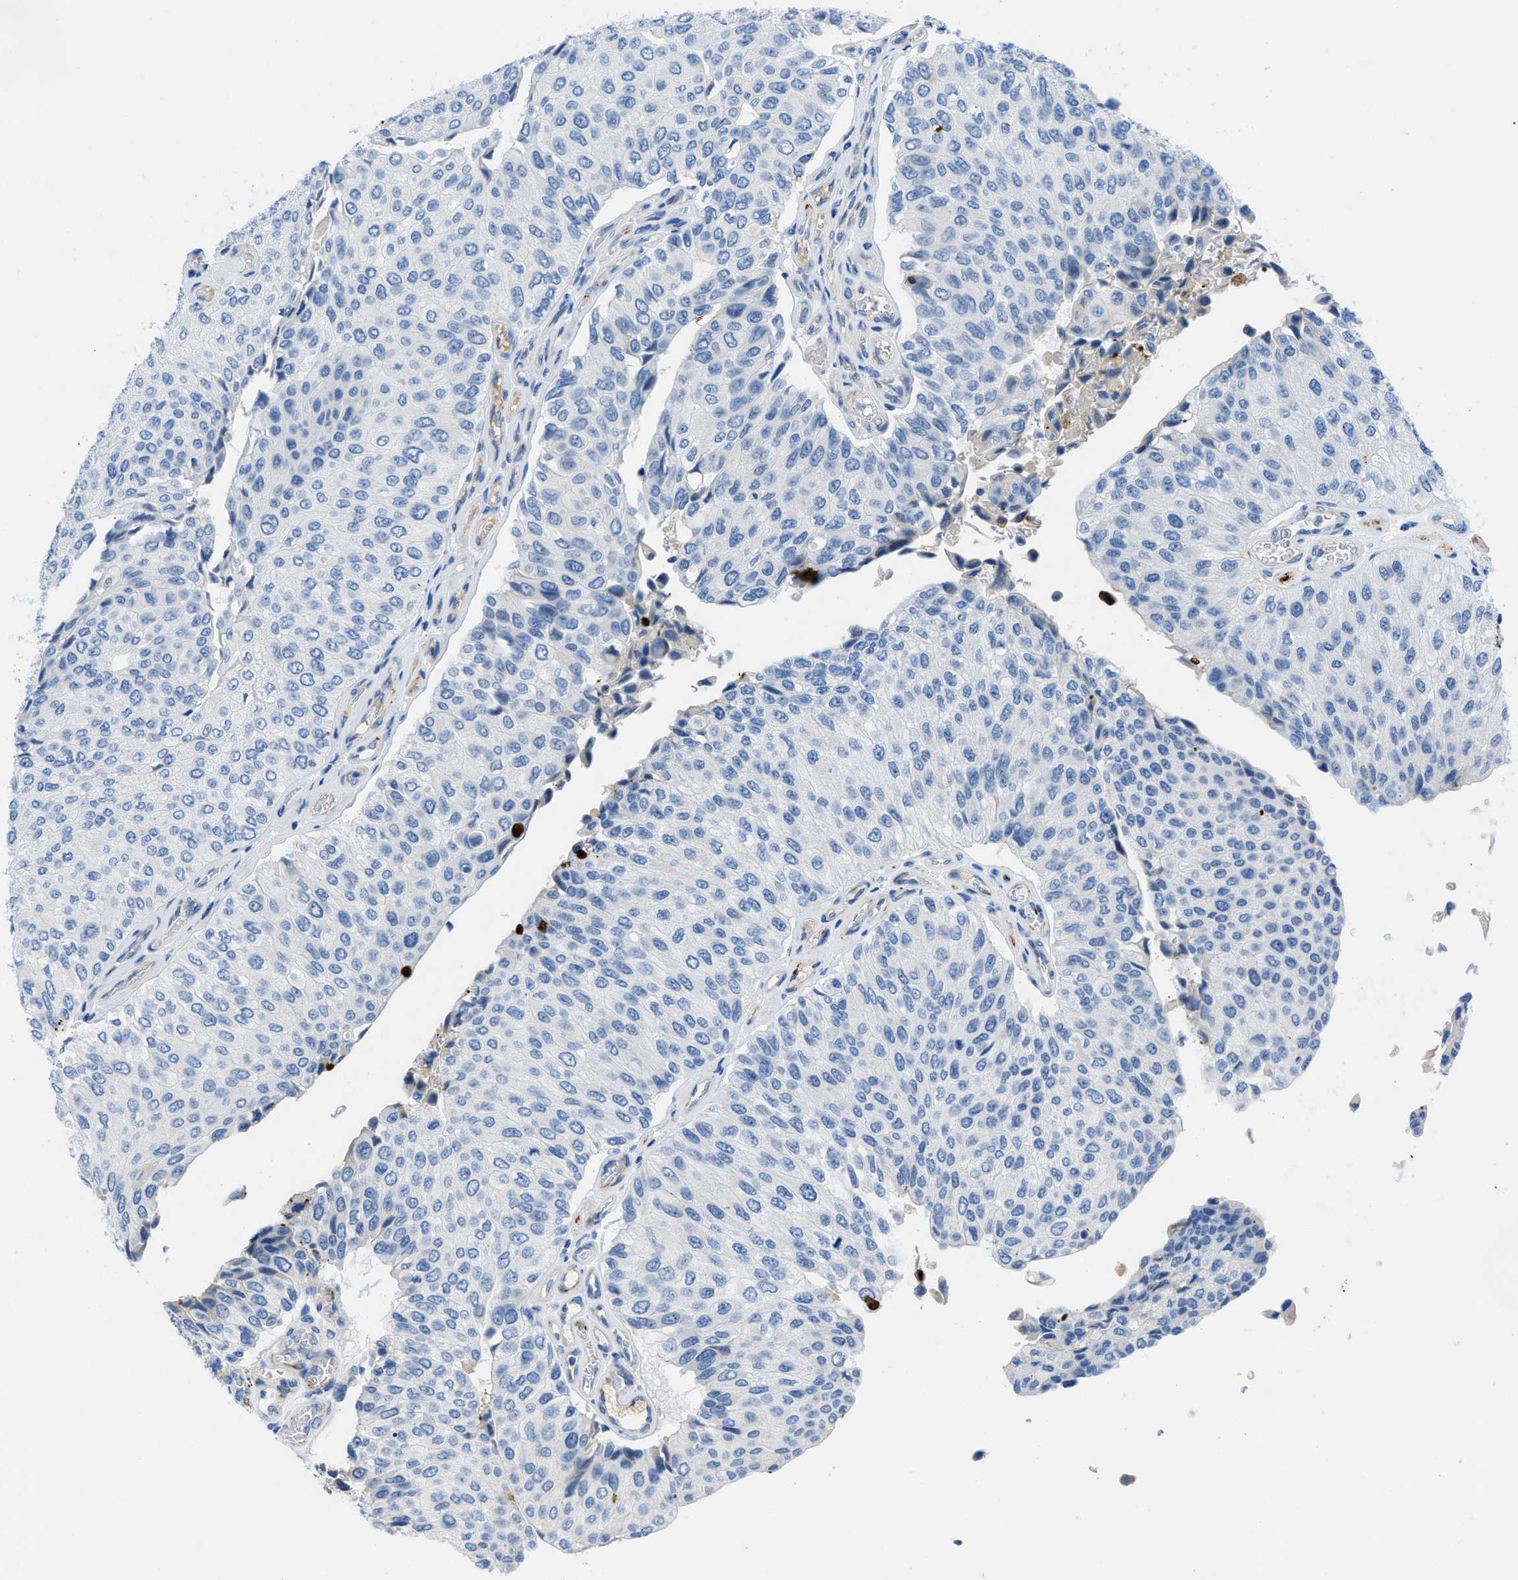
{"staining": {"intensity": "negative", "quantity": "none", "location": "none"}, "tissue": "urothelial cancer", "cell_type": "Tumor cells", "image_type": "cancer", "snomed": [{"axis": "morphology", "description": "Urothelial carcinoma, High grade"}, {"axis": "topography", "description": "Kidney"}, {"axis": "topography", "description": "Urinary bladder"}], "caption": "Immunohistochemistry (IHC) micrograph of high-grade urothelial carcinoma stained for a protein (brown), which displays no expression in tumor cells. The staining is performed using DAB (3,3'-diaminobenzidine) brown chromogen with nuclei counter-stained in using hematoxylin.", "gene": "XCR1", "patient": {"sex": "male", "age": 77}}